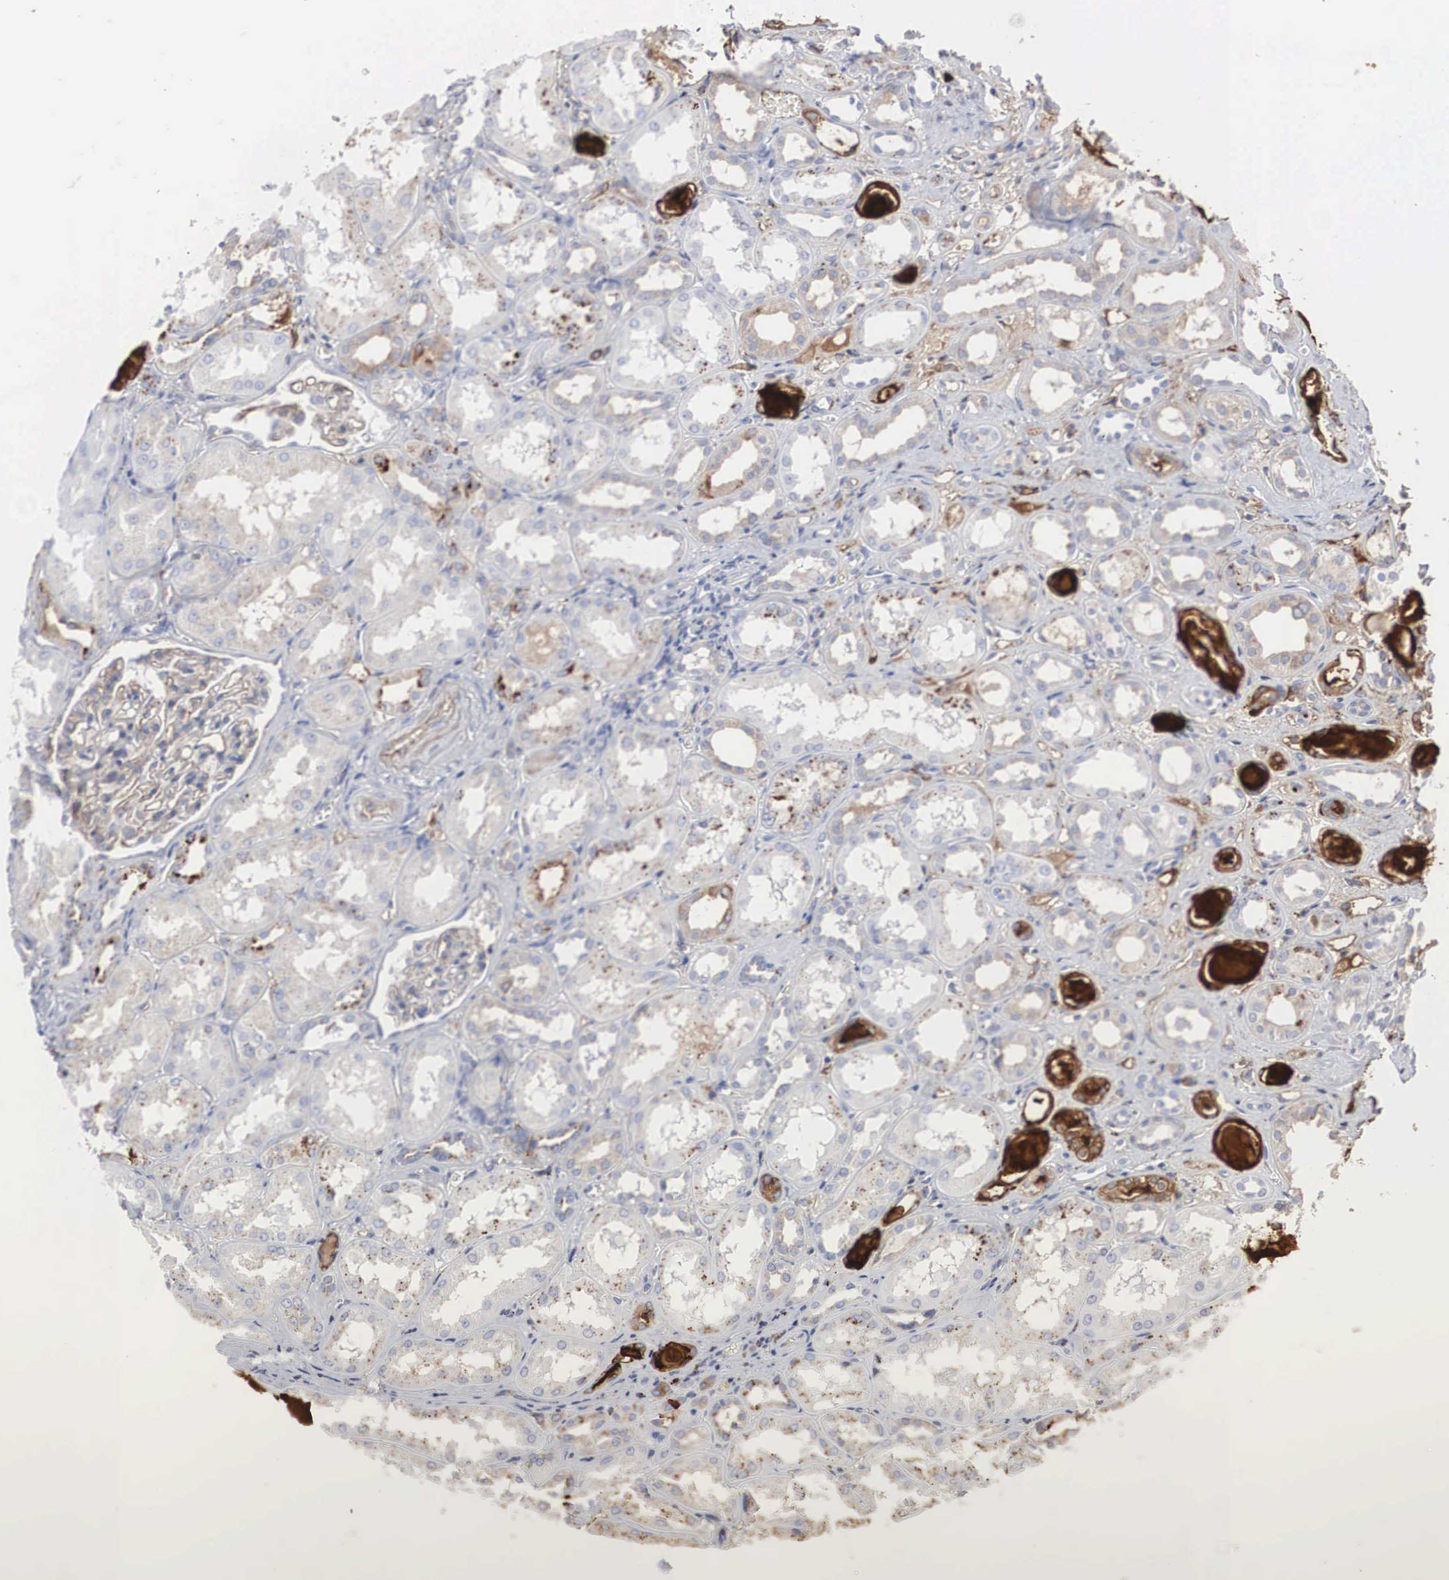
{"staining": {"intensity": "weak", "quantity": "25%-75%", "location": "cytoplasmic/membranous"}, "tissue": "kidney", "cell_type": "Cells in glomeruli", "image_type": "normal", "snomed": [{"axis": "morphology", "description": "Normal tissue, NOS"}, {"axis": "topography", "description": "Kidney"}], "caption": "This histopathology image shows immunohistochemistry (IHC) staining of normal kidney, with low weak cytoplasmic/membranous expression in approximately 25%-75% of cells in glomeruli.", "gene": "LGALS3BP", "patient": {"sex": "male", "age": 61}}